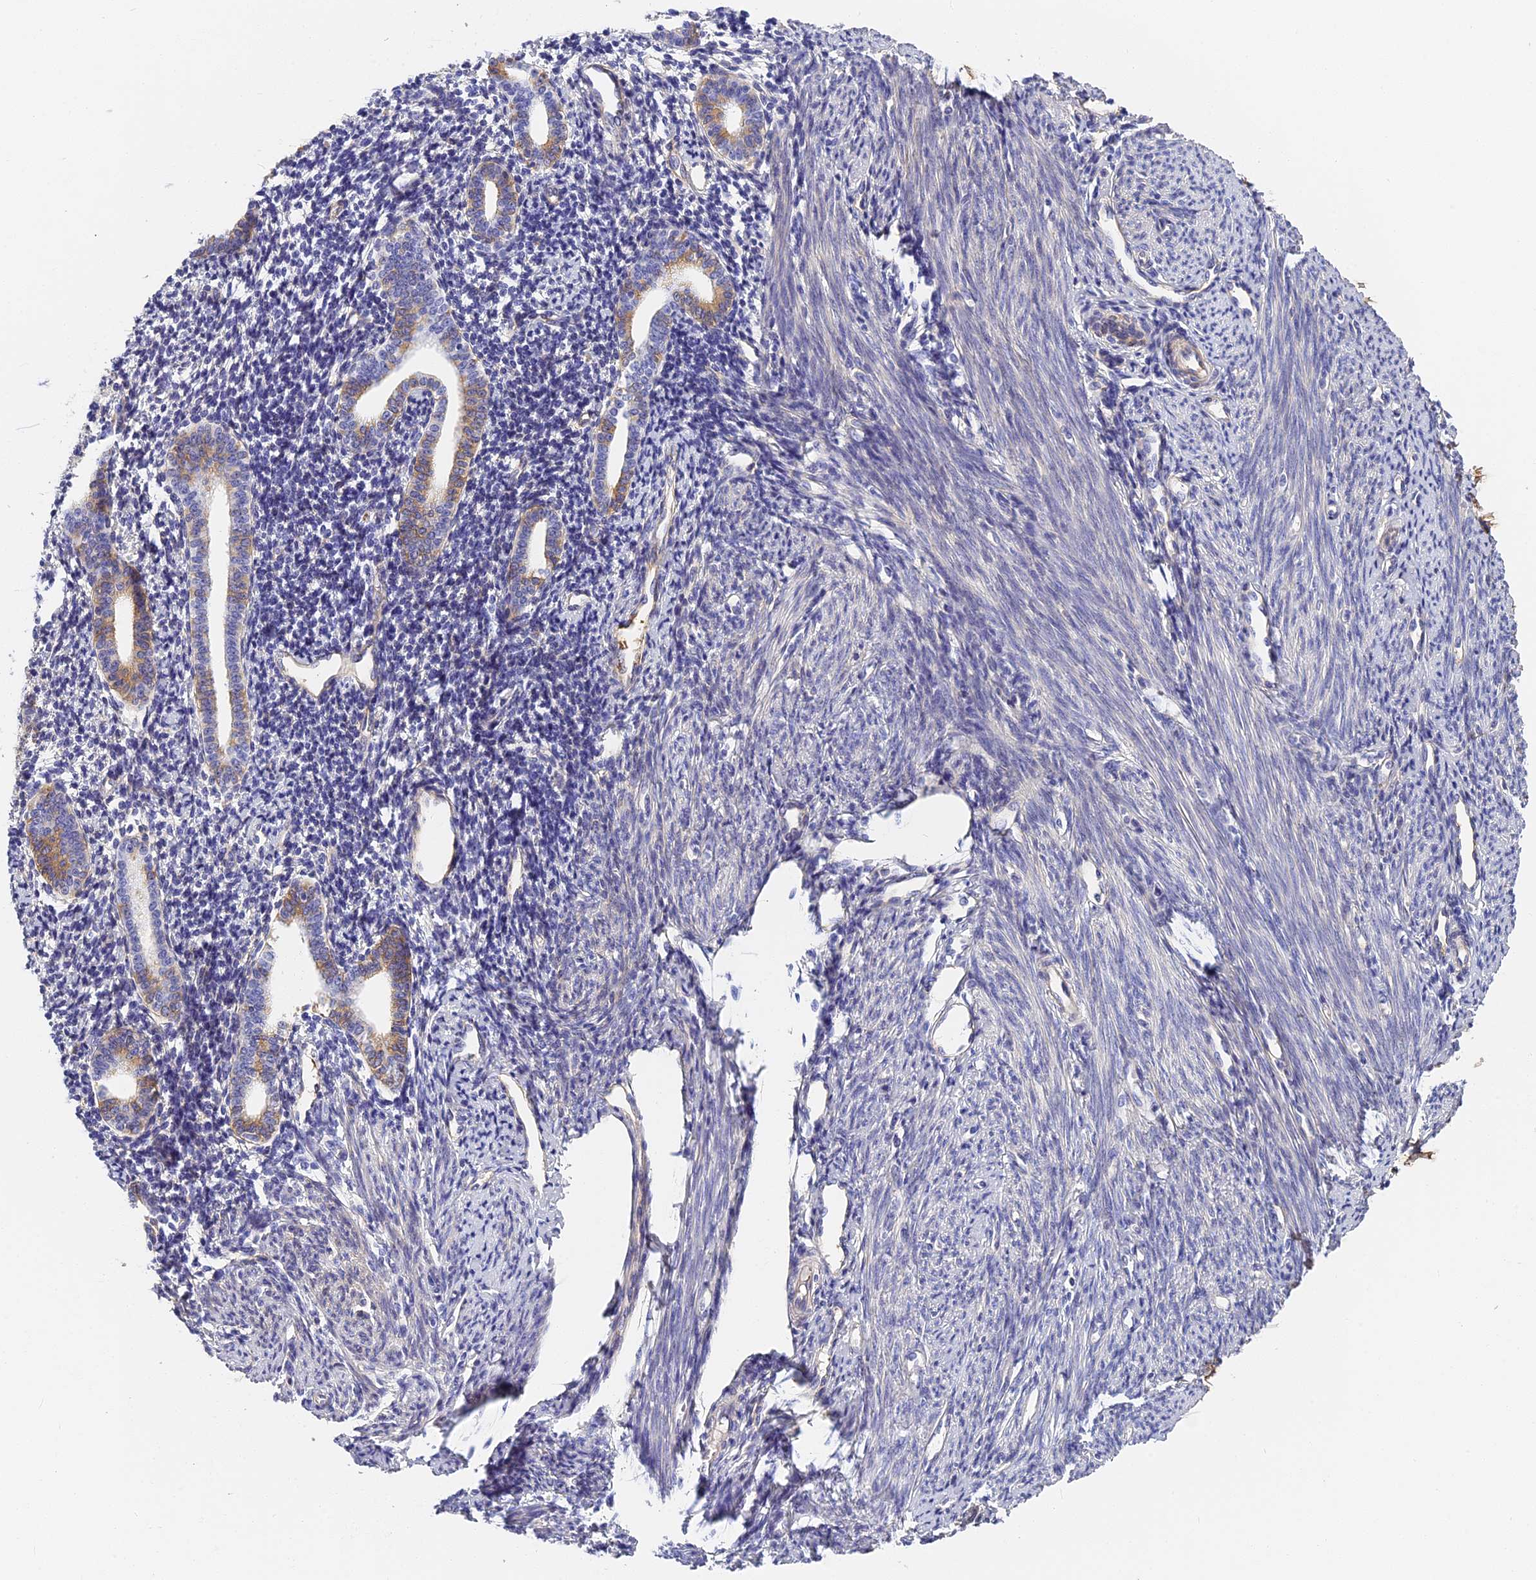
{"staining": {"intensity": "moderate", "quantity": "25%-75%", "location": "cytoplasmic/membranous"}, "tissue": "endometrium", "cell_type": "Cells in endometrial stroma", "image_type": "normal", "snomed": [{"axis": "morphology", "description": "Normal tissue, NOS"}, {"axis": "topography", "description": "Endometrium"}], "caption": "A brown stain labels moderate cytoplasmic/membranous positivity of a protein in cells in endometrial stroma of benign endometrium.", "gene": "ITIH1", "patient": {"sex": "female", "age": 56}}